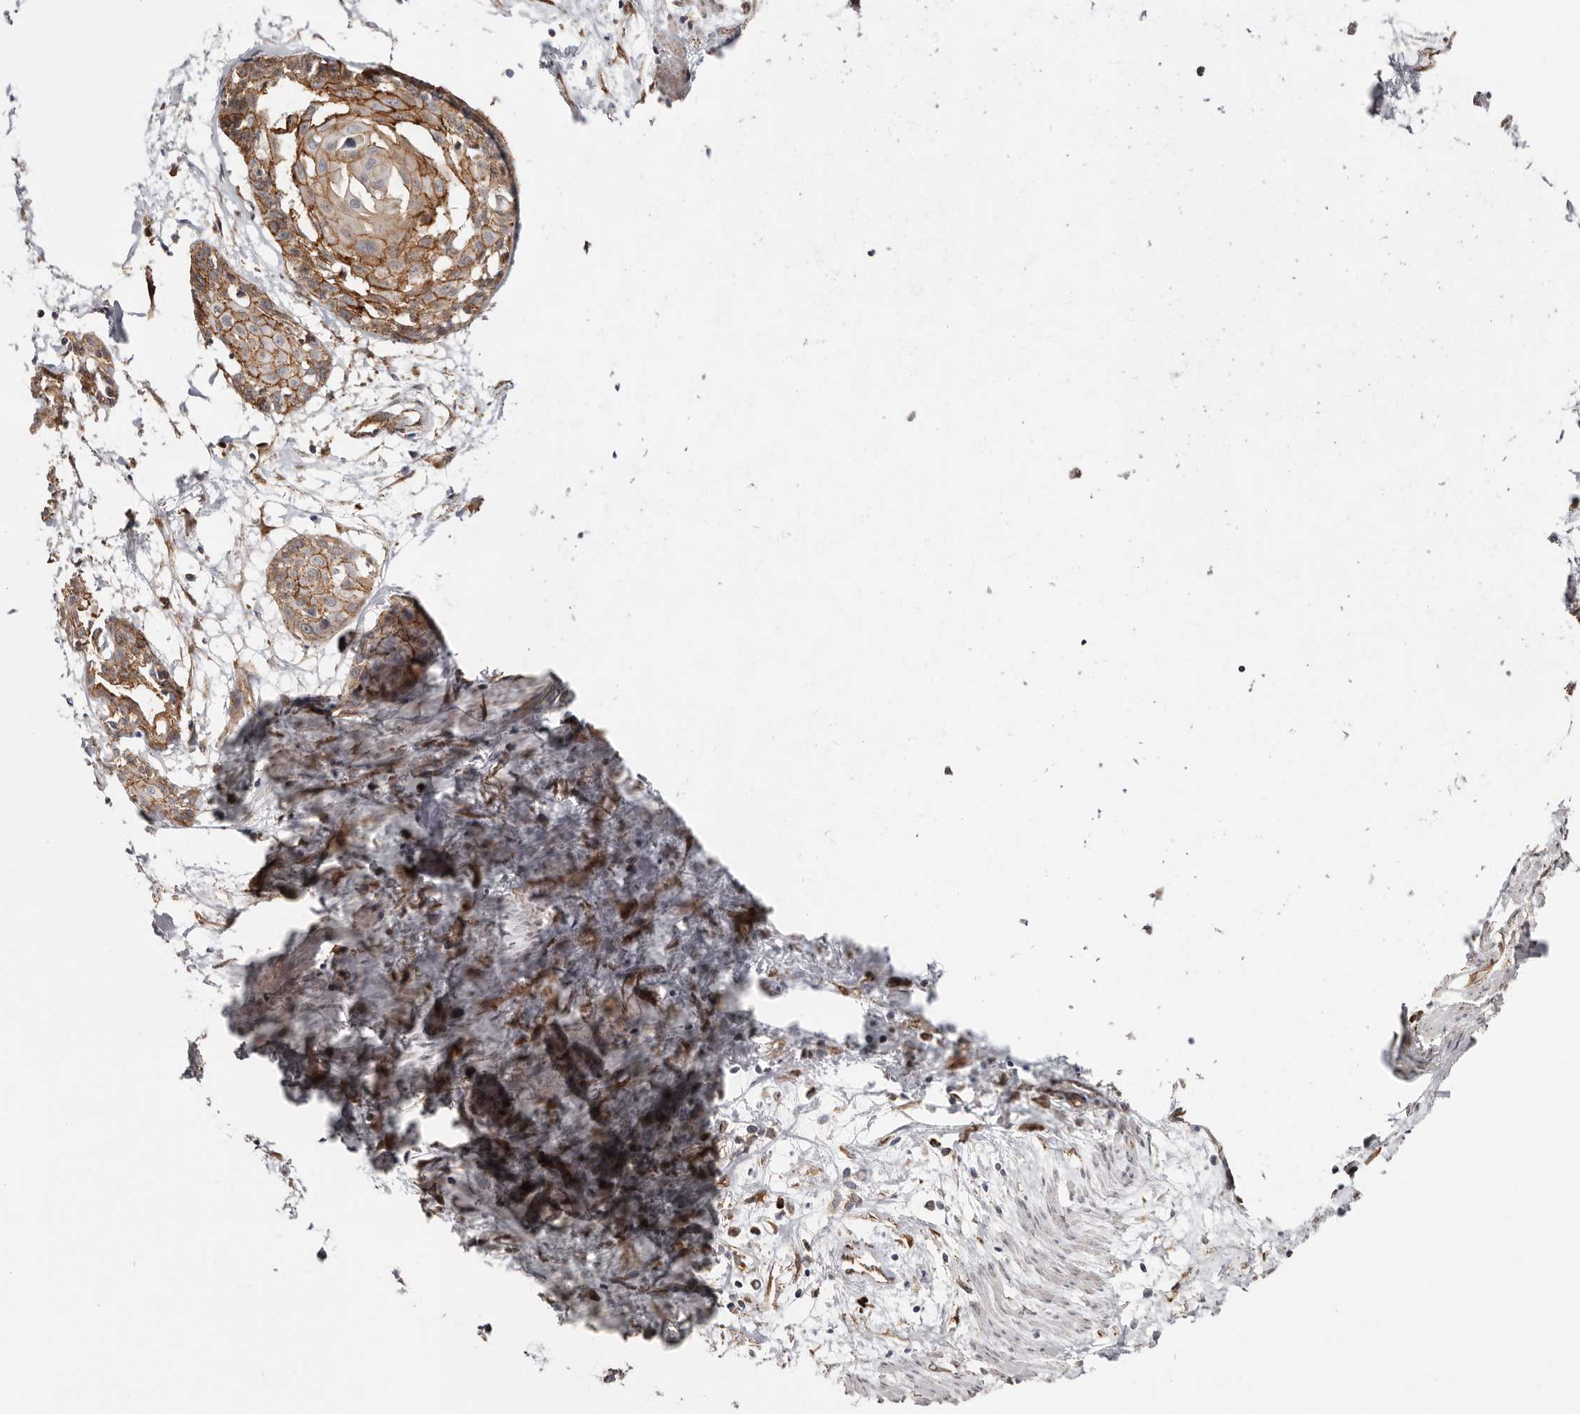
{"staining": {"intensity": "moderate", "quantity": ">75%", "location": "cytoplasmic/membranous"}, "tissue": "cervical cancer", "cell_type": "Tumor cells", "image_type": "cancer", "snomed": [{"axis": "morphology", "description": "Squamous cell carcinoma, NOS"}, {"axis": "topography", "description": "Cervix"}], "caption": "Immunohistochemistry photomicrograph of neoplastic tissue: human cervical cancer stained using immunohistochemistry reveals medium levels of moderate protein expression localized specifically in the cytoplasmic/membranous of tumor cells, appearing as a cytoplasmic/membranous brown color.", "gene": "CTNNB1", "patient": {"sex": "female", "age": 57}}